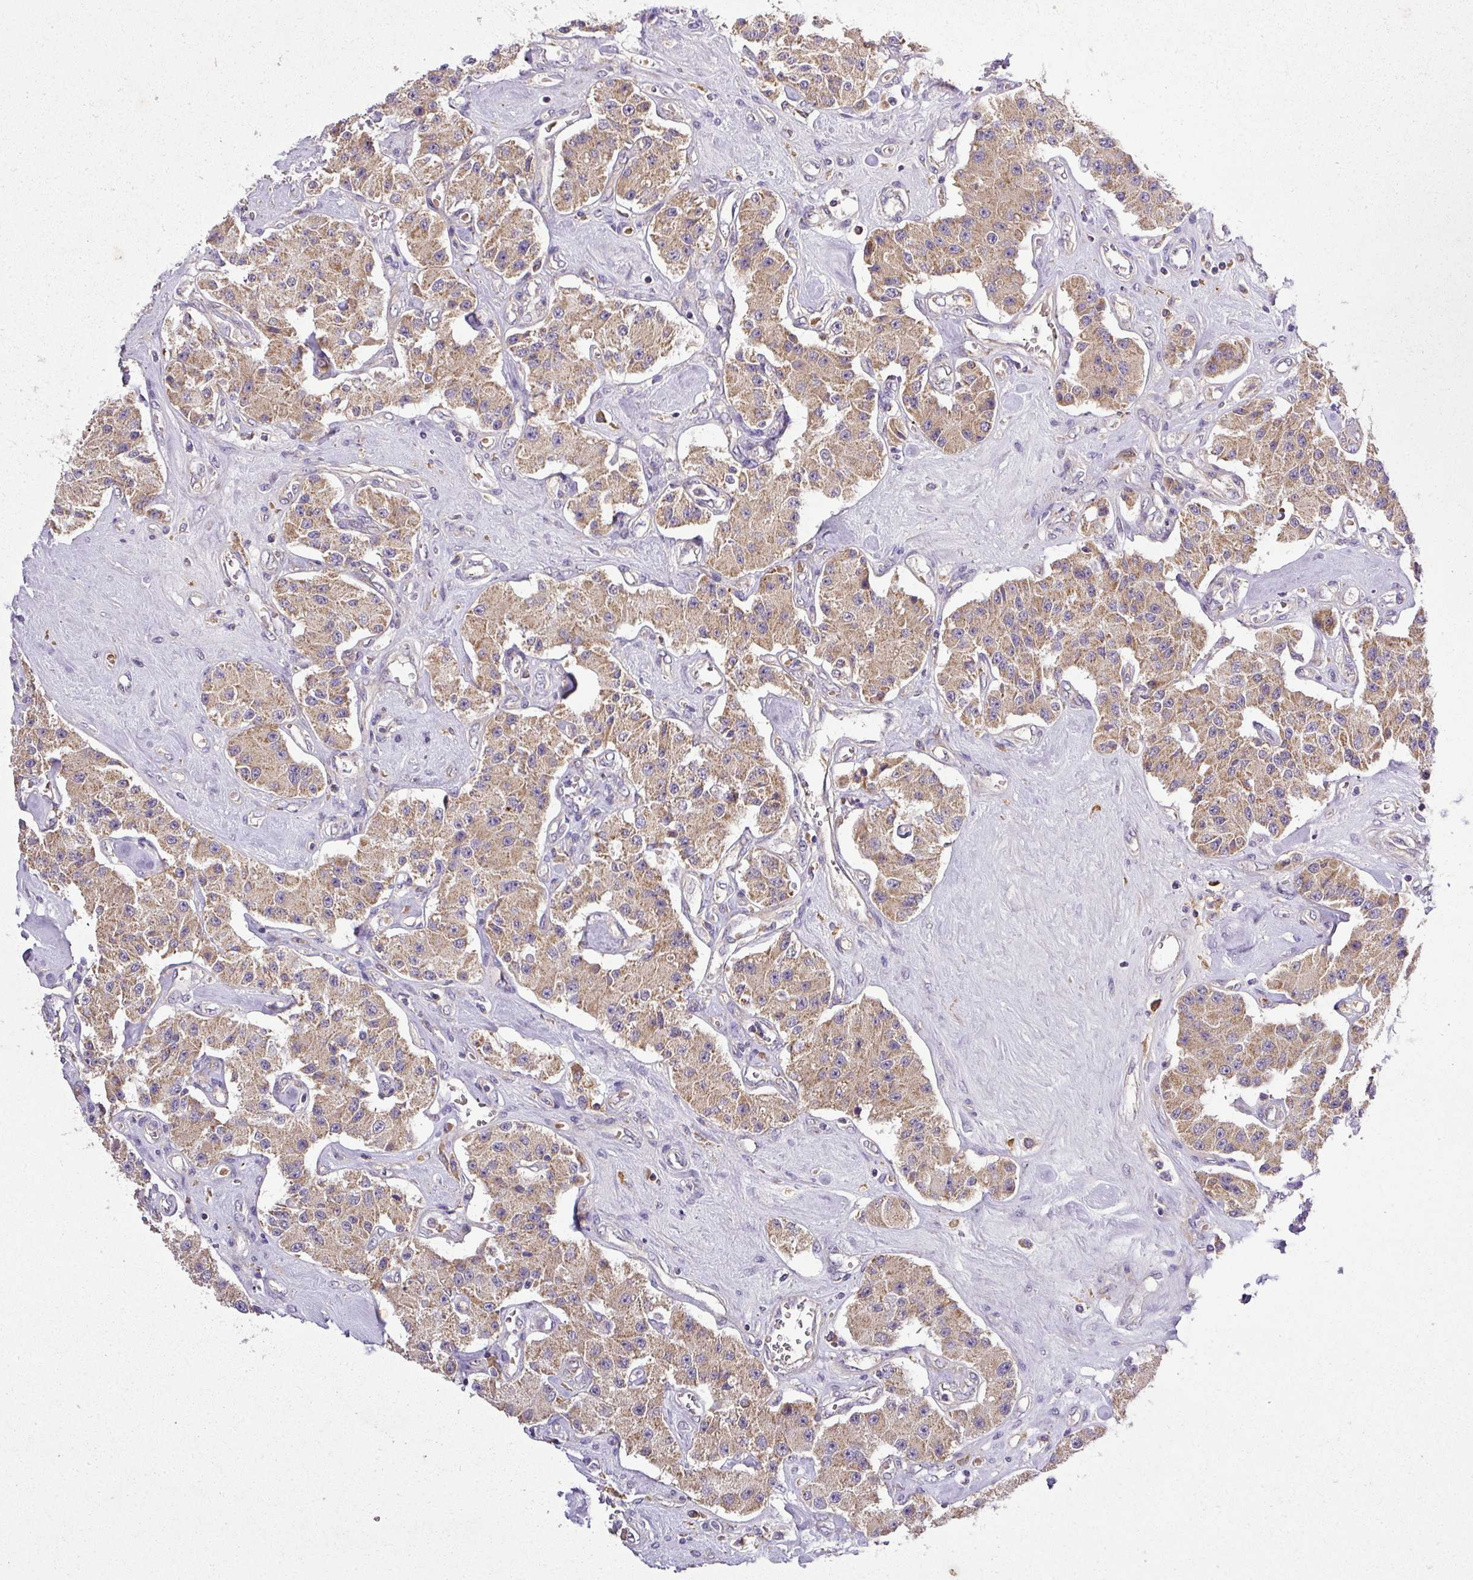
{"staining": {"intensity": "moderate", "quantity": ">75%", "location": "cytoplasmic/membranous"}, "tissue": "carcinoid", "cell_type": "Tumor cells", "image_type": "cancer", "snomed": [{"axis": "morphology", "description": "Carcinoid, malignant, NOS"}, {"axis": "topography", "description": "Pancreas"}], "caption": "Human carcinoid stained for a protein (brown) displays moderate cytoplasmic/membranous positive expression in about >75% of tumor cells.", "gene": "ZNF513", "patient": {"sex": "male", "age": 41}}